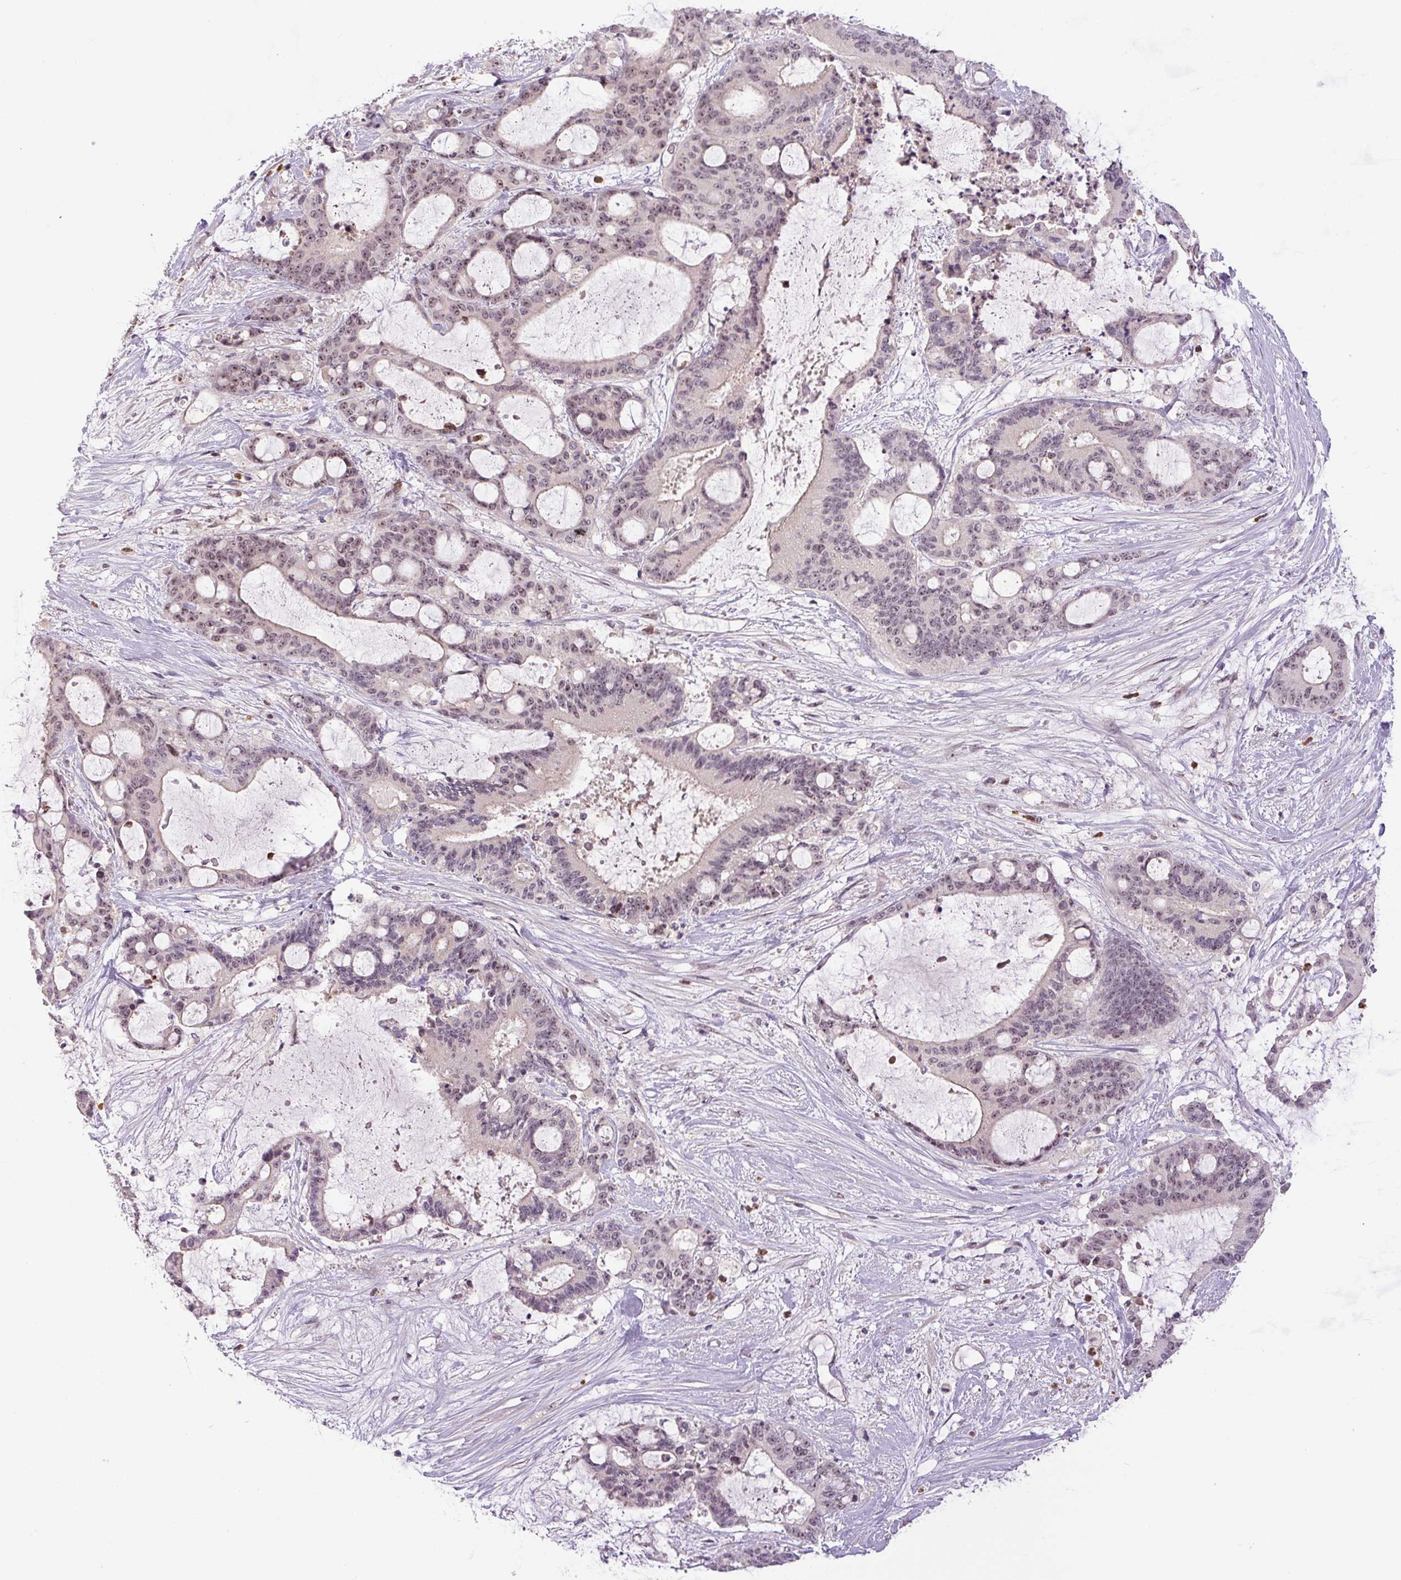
{"staining": {"intensity": "moderate", "quantity": "25%-75%", "location": "nuclear"}, "tissue": "liver cancer", "cell_type": "Tumor cells", "image_type": "cancer", "snomed": [{"axis": "morphology", "description": "Normal tissue, NOS"}, {"axis": "morphology", "description": "Cholangiocarcinoma"}, {"axis": "topography", "description": "Liver"}, {"axis": "topography", "description": "Peripheral nerve tissue"}], "caption": "Protein expression analysis of liver cancer (cholangiocarcinoma) reveals moderate nuclear staining in approximately 25%-75% of tumor cells. The protein is stained brown, and the nuclei are stained in blue (DAB IHC with brightfield microscopy, high magnification).", "gene": "SGF29", "patient": {"sex": "female", "age": 73}}